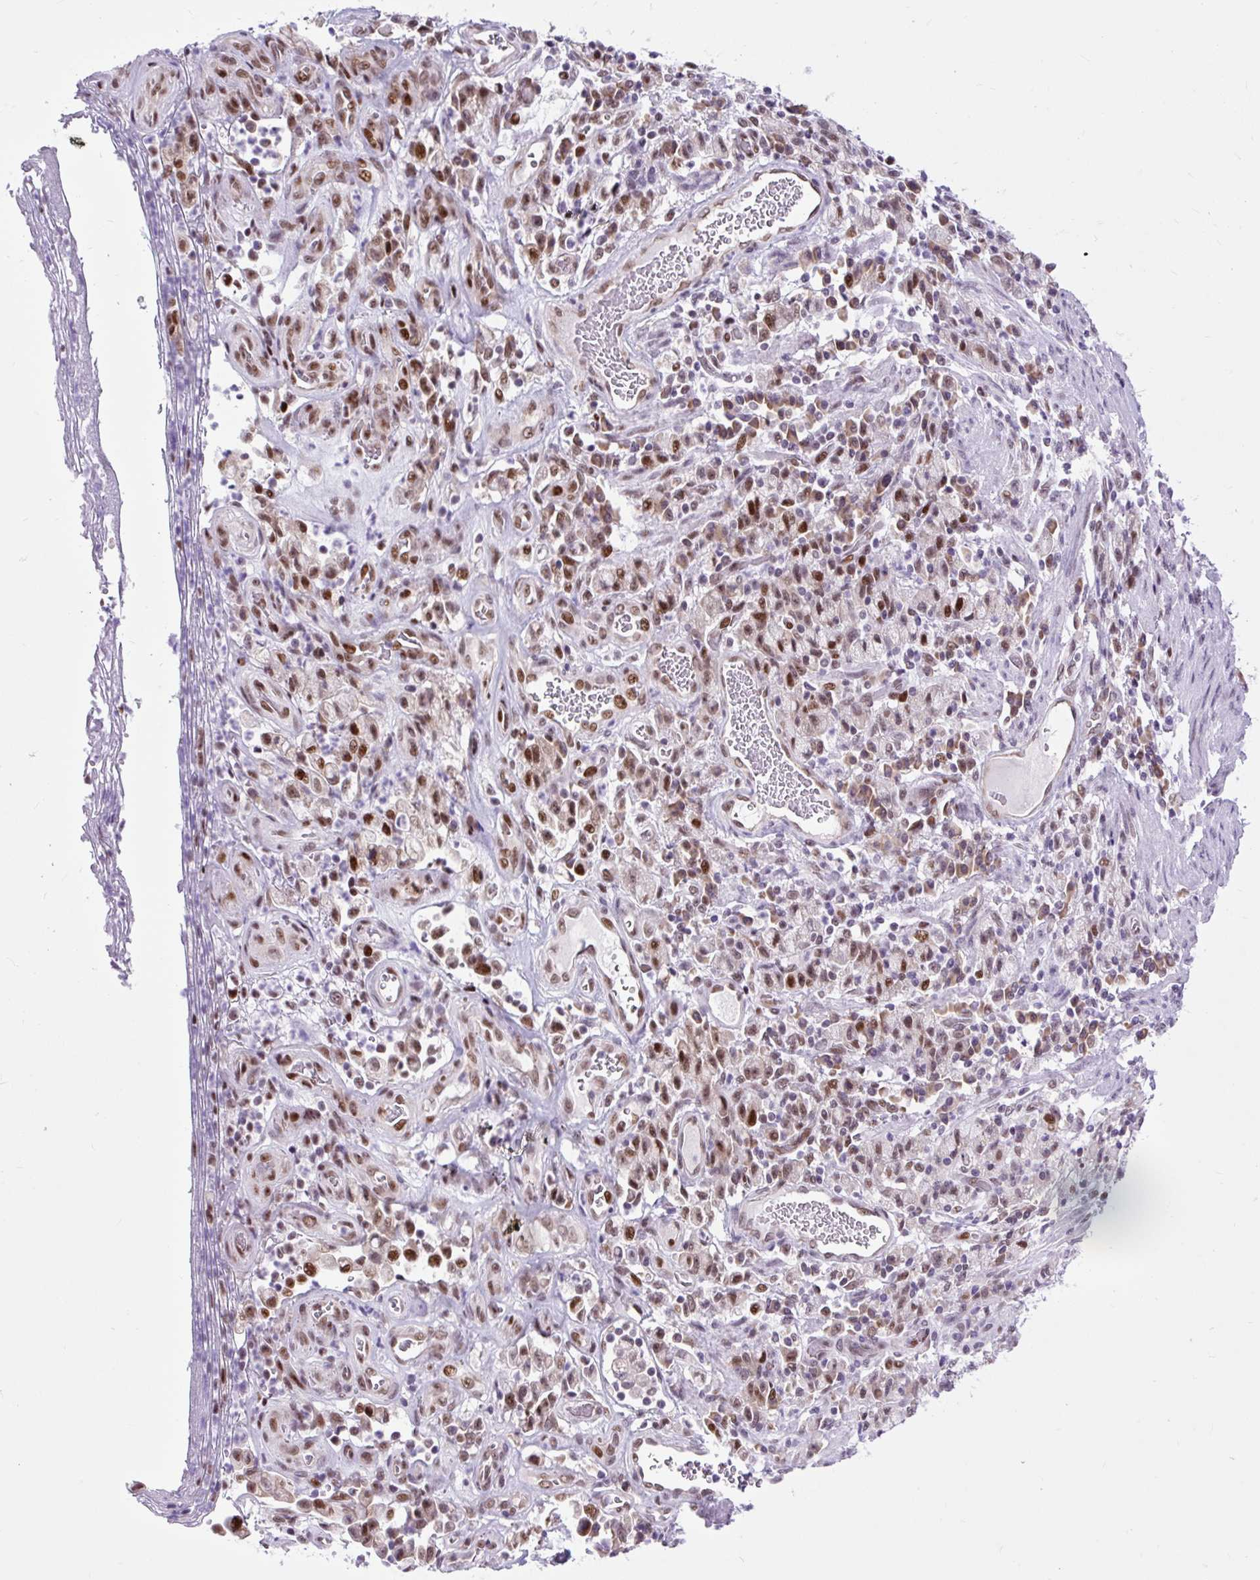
{"staining": {"intensity": "moderate", "quantity": ">75%", "location": "nuclear"}, "tissue": "stomach cancer", "cell_type": "Tumor cells", "image_type": "cancer", "snomed": [{"axis": "morphology", "description": "Adenocarcinoma, NOS"}, {"axis": "topography", "description": "Stomach"}], "caption": "Immunohistochemical staining of human adenocarcinoma (stomach) exhibits medium levels of moderate nuclear expression in about >75% of tumor cells. Immunohistochemistry (ihc) stains the protein of interest in brown and the nuclei are stained blue.", "gene": "CLK2", "patient": {"sex": "male", "age": 77}}